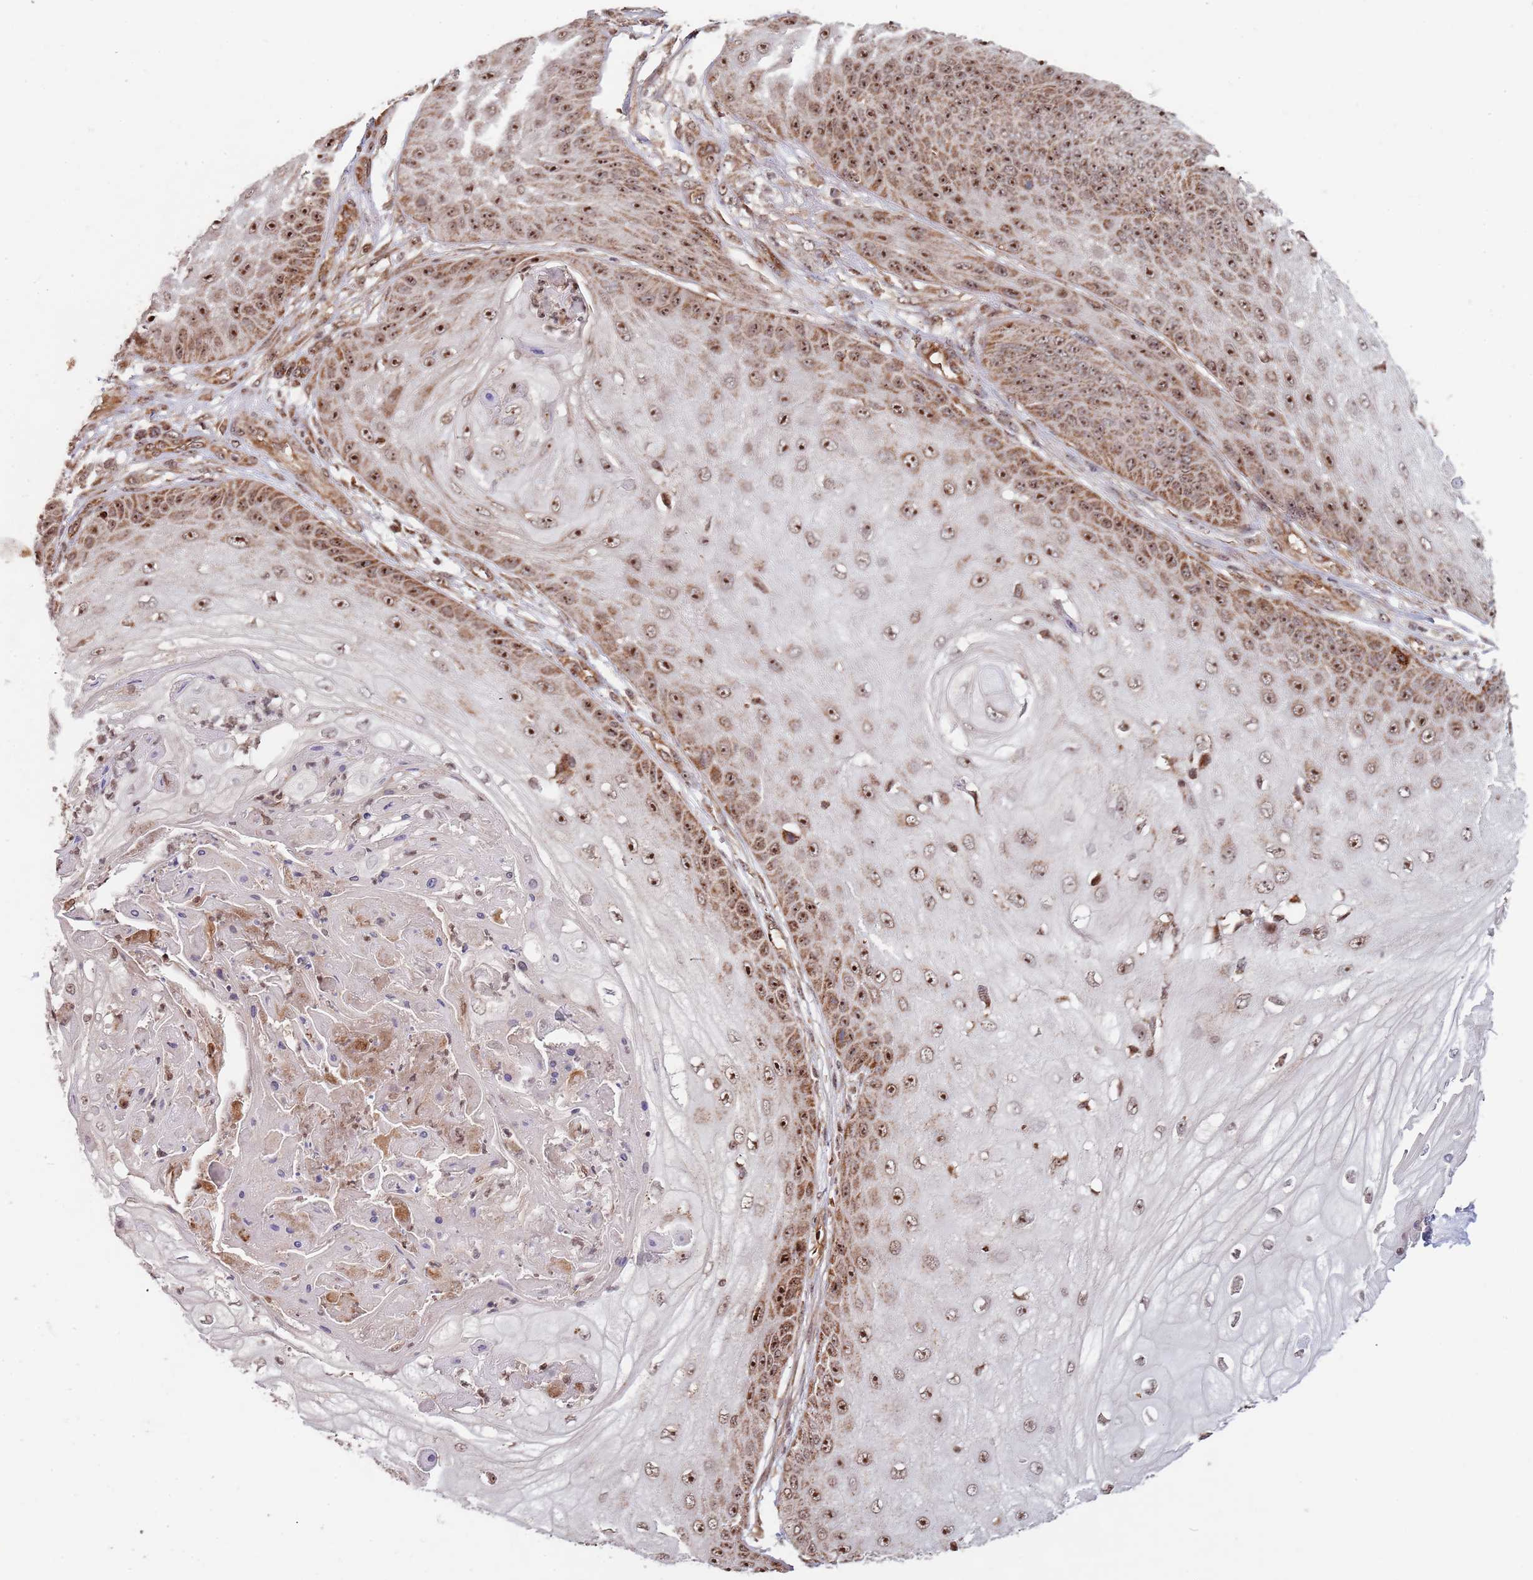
{"staining": {"intensity": "moderate", "quantity": ">75%", "location": "cytoplasmic/membranous,nuclear"}, "tissue": "skin cancer", "cell_type": "Tumor cells", "image_type": "cancer", "snomed": [{"axis": "morphology", "description": "Squamous cell carcinoma, NOS"}, {"axis": "topography", "description": "Skin"}], "caption": "Protein staining demonstrates moderate cytoplasmic/membranous and nuclear staining in about >75% of tumor cells in squamous cell carcinoma (skin).", "gene": "DCHS1", "patient": {"sex": "male", "age": 70}}